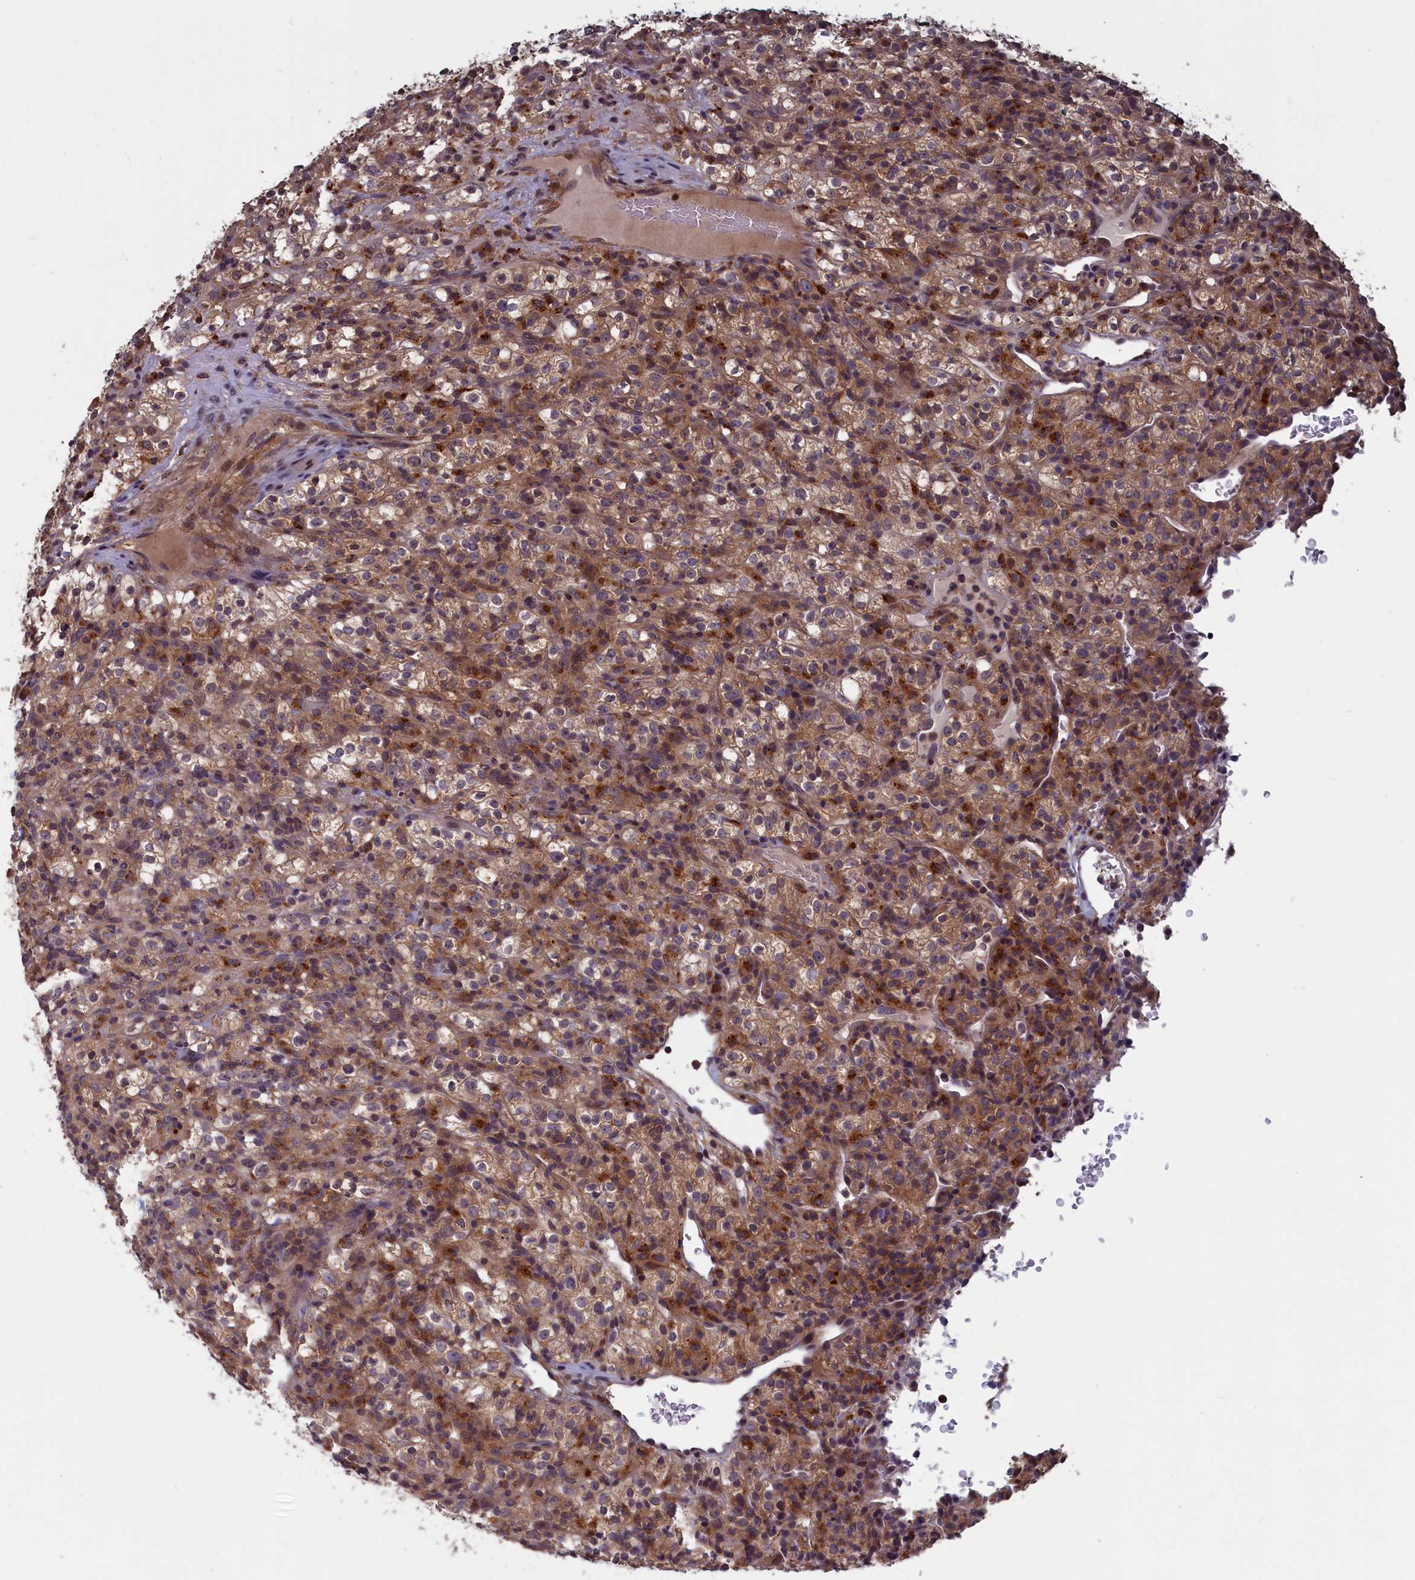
{"staining": {"intensity": "moderate", "quantity": ">75%", "location": "cytoplasmic/membranous"}, "tissue": "renal cancer", "cell_type": "Tumor cells", "image_type": "cancer", "snomed": [{"axis": "morphology", "description": "Normal tissue, NOS"}, {"axis": "morphology", "description": "Adenocarcinoma, NOS"}, {"axis": "topography", "description": "Kidney"}], "caption": "There is medium levels of moderate cytoplasmic/membranous positivity in tumor cells of renal cancer, as demonstrated by immunohistochemical staining (brown color).", "gene": "CACTIN", "patient": {"sex": "female", "age": 72}}